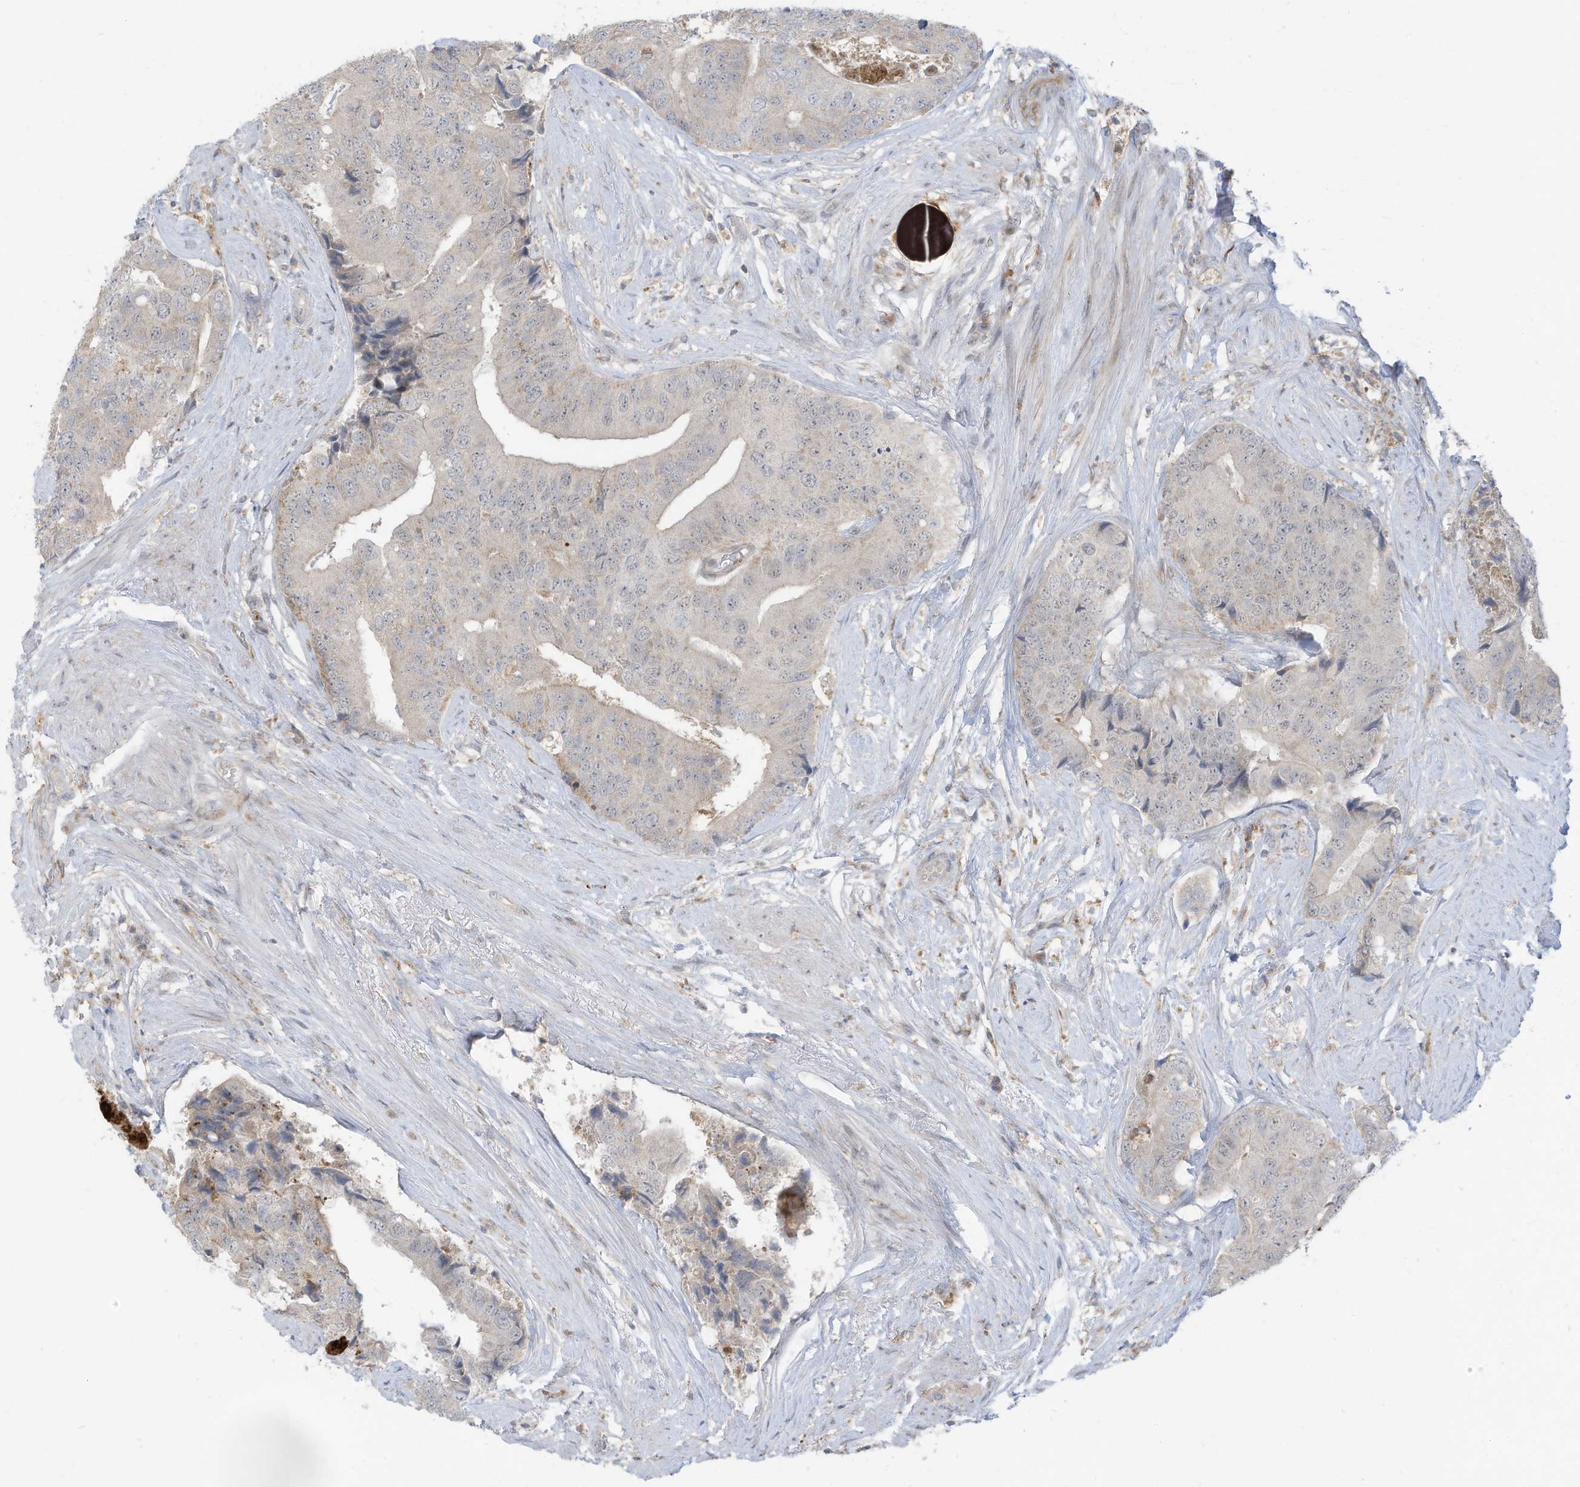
{"staining": {"intensity": "negative", "quantity": "none", "location": "none"}, "tissue": "prostate cancer", "cell_type": "Tumor cells", "image_type": "cancer", "snomed": [{"axis": "morphology", "description": "Adenocarcinoma, High grade"}, {"axis": "topography", "description": "Prostate"}], "caption": "An IHC histopathology image of prostate cancer is shown. There is no staining in tumor cells of prostate cancer.", "gene": "DZIP3", "patient": {"sex": "male", "age": 70}}